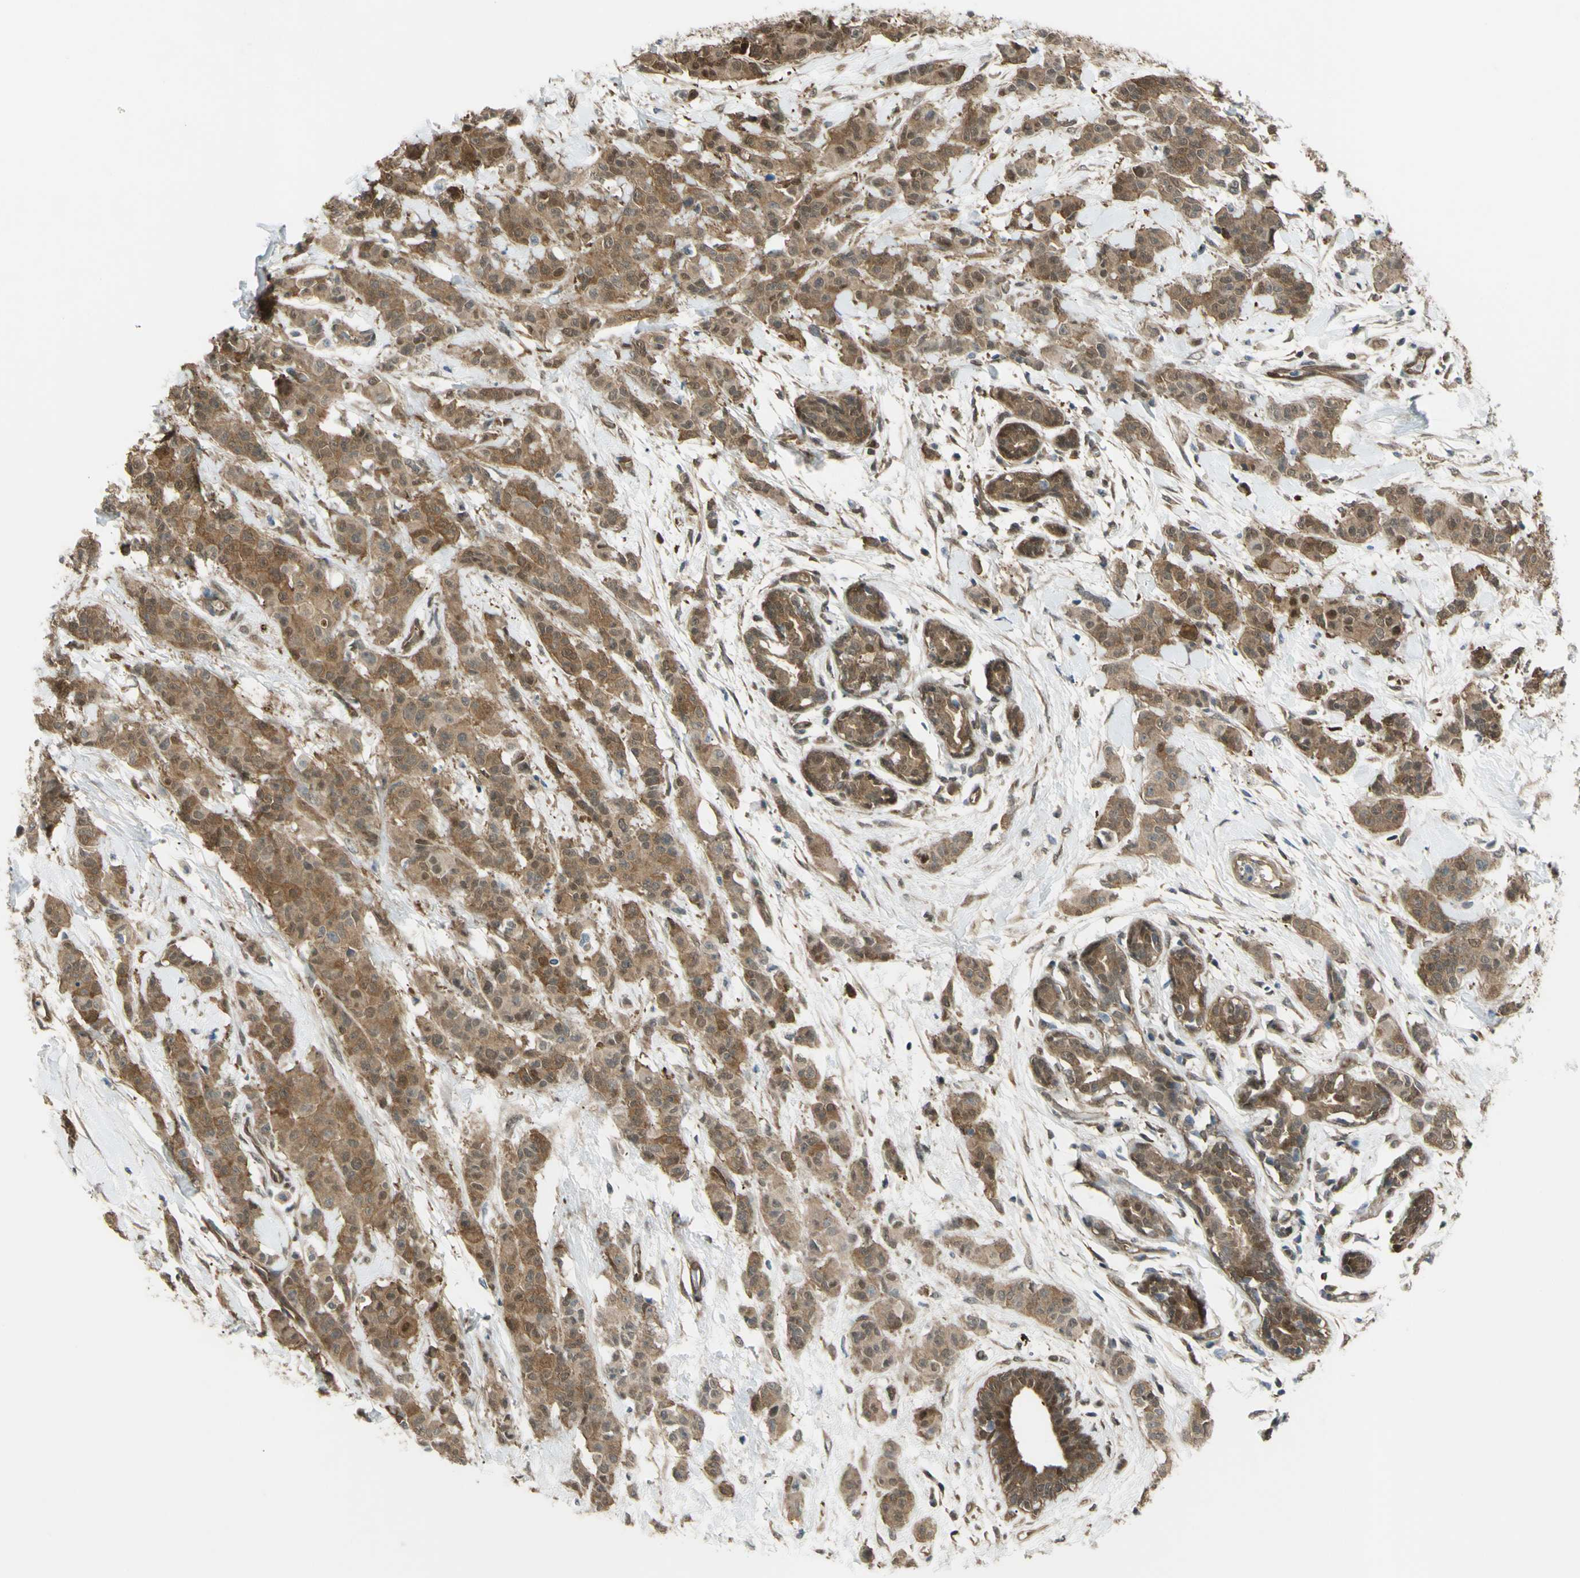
{"staining": {"intensity": "moderate", "quantity": ">75%", "location": "cytoplasmic/membranous"}, "tissue": "breast cancer", "cell_type": "Tumor cells", "image_type": "cancer", "snomed": [{"axis": "morphology", "description": "Normal tissue, NOS"}, {"axis": "morphology", "description": "Duct carcinoma"}, {"axis": "topography", "description": "Breast"}], "caption": "About >75% of tumor cells in human intraductal carcinoma (breast) reveal moderate cytoplasmic/membranous protein positivity as visualized by brown immunohistochemical staining.", "gene": "YWHAQ", "patient": {"sex": "female", "age": 40}}